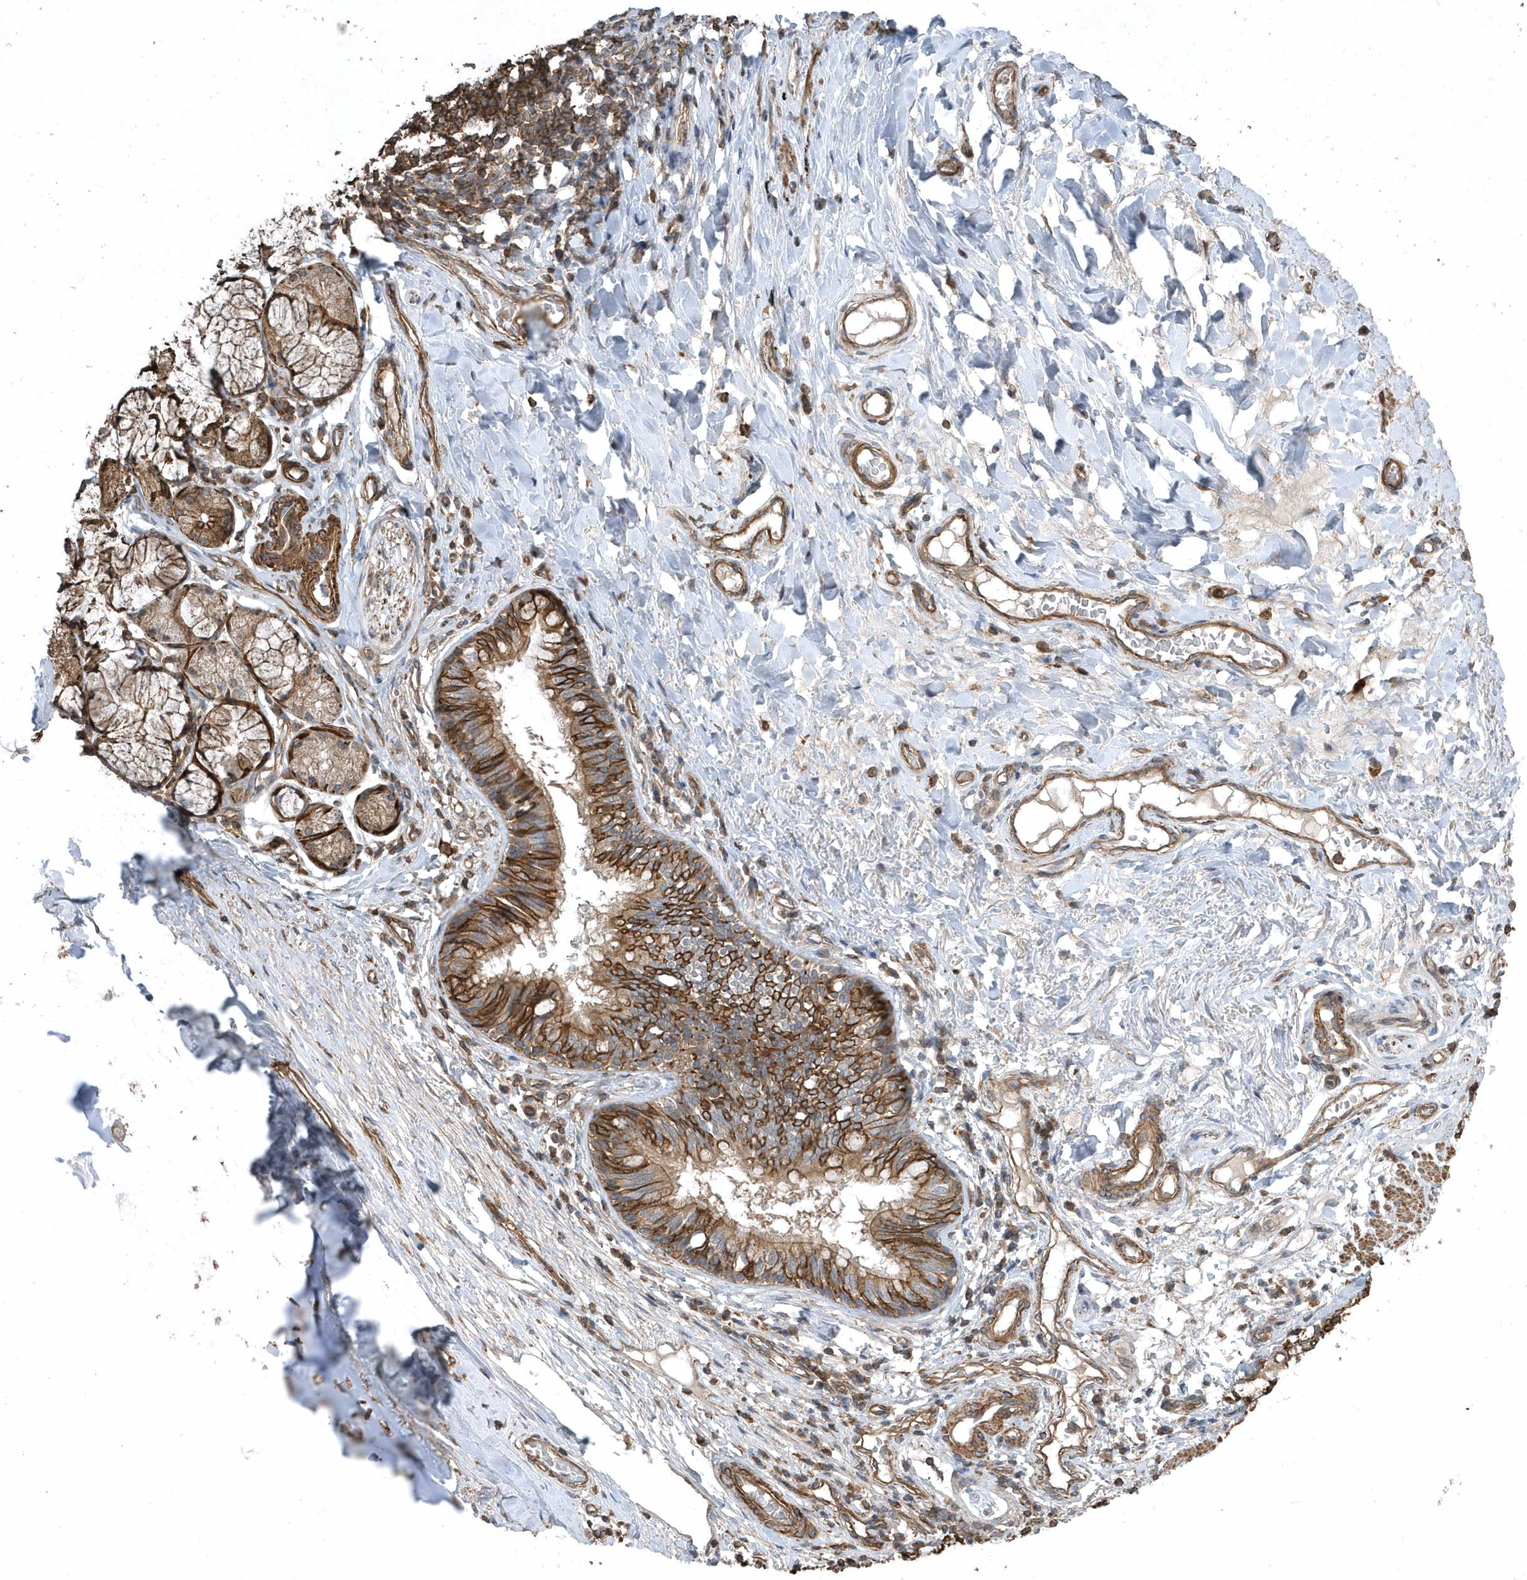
{"staining": {"intensity": "strong", "quantity": "25%-75%", "location": "cytoplasmic/membranous"}, "tissue": "bronchus", "cell_type": "Respiratory epithelial cells", "image_type": "normal", "snomed": [{"axis": "morphology", "description": "Normal tissue, NOS"}, {"axis": "topography", "description": "Cartilage tissue"}, {"axis": "topography", "description": "Bronchus"}], "caption": "High-power microscopy captured an immunohistochemistry (IHC) histopathology image of benign bronchus, revealing strong cytoplasmic/membranous positivity in approximately 25%-75% of respiratory epithelial cells. (IHC, brightfield microscopy, high magnification).", "gene": "SENP8", "patient": {"sex": "female", "age": 36}}